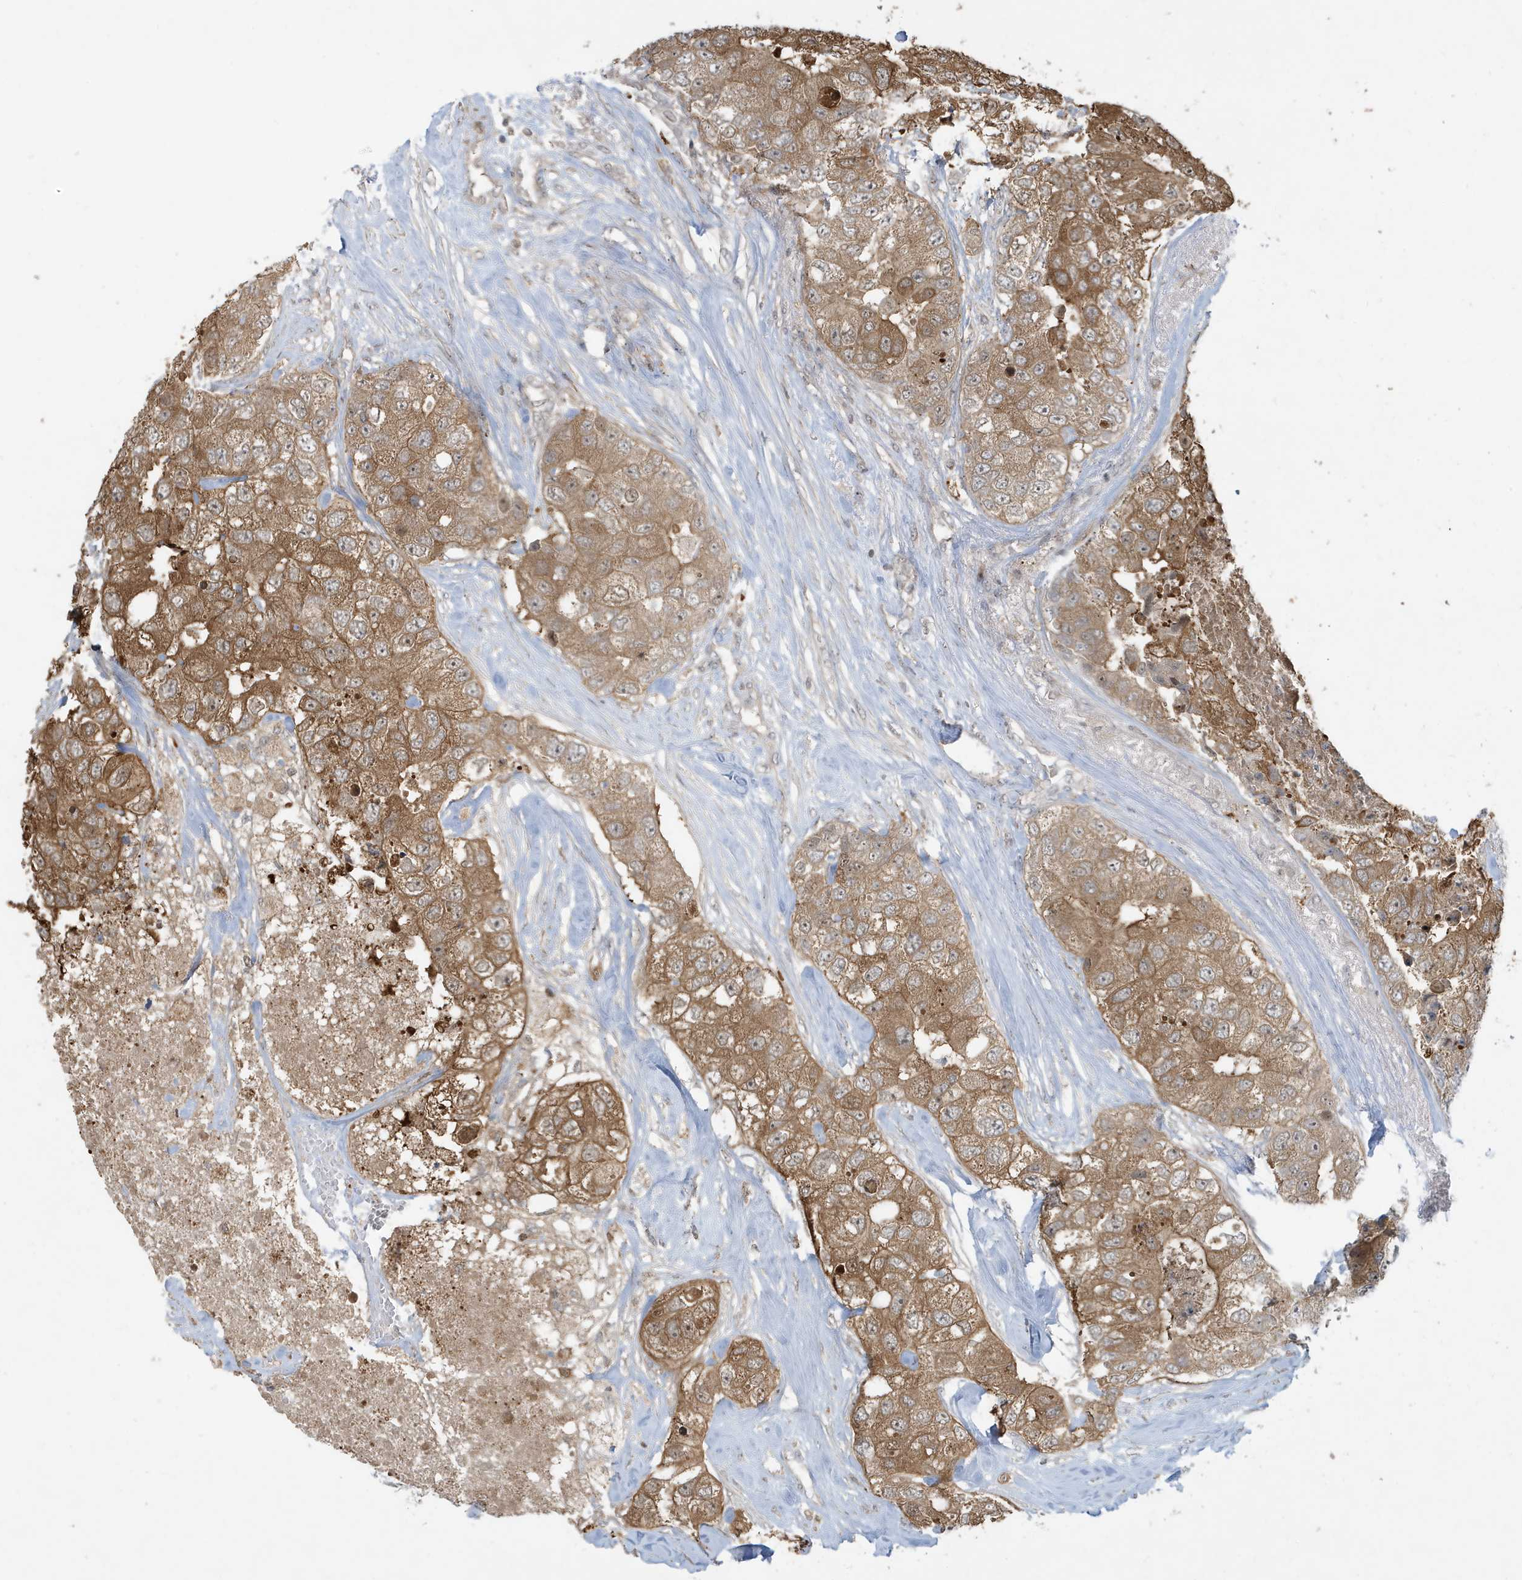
{"staining": {"intensity": "moderate", "quantity": ">75%", "location": "cytoplasmic/membranous"}, "tissue": "breast cancer", "cell_type": "Tumor cells", "image_type": "cancer", "snomed": [{"axis": "morphology", "description": "Duct carcinoma"}, {"axis": "topography", "description": "Breast"}], "caption": "Brown immunohistochemical staining in breast cancer reveals moderate cytoplasmic/membranous staining in about >75% of tumor cells.", "gene": "PRRT3", "patient": {"sex": "female", "age": 62}}